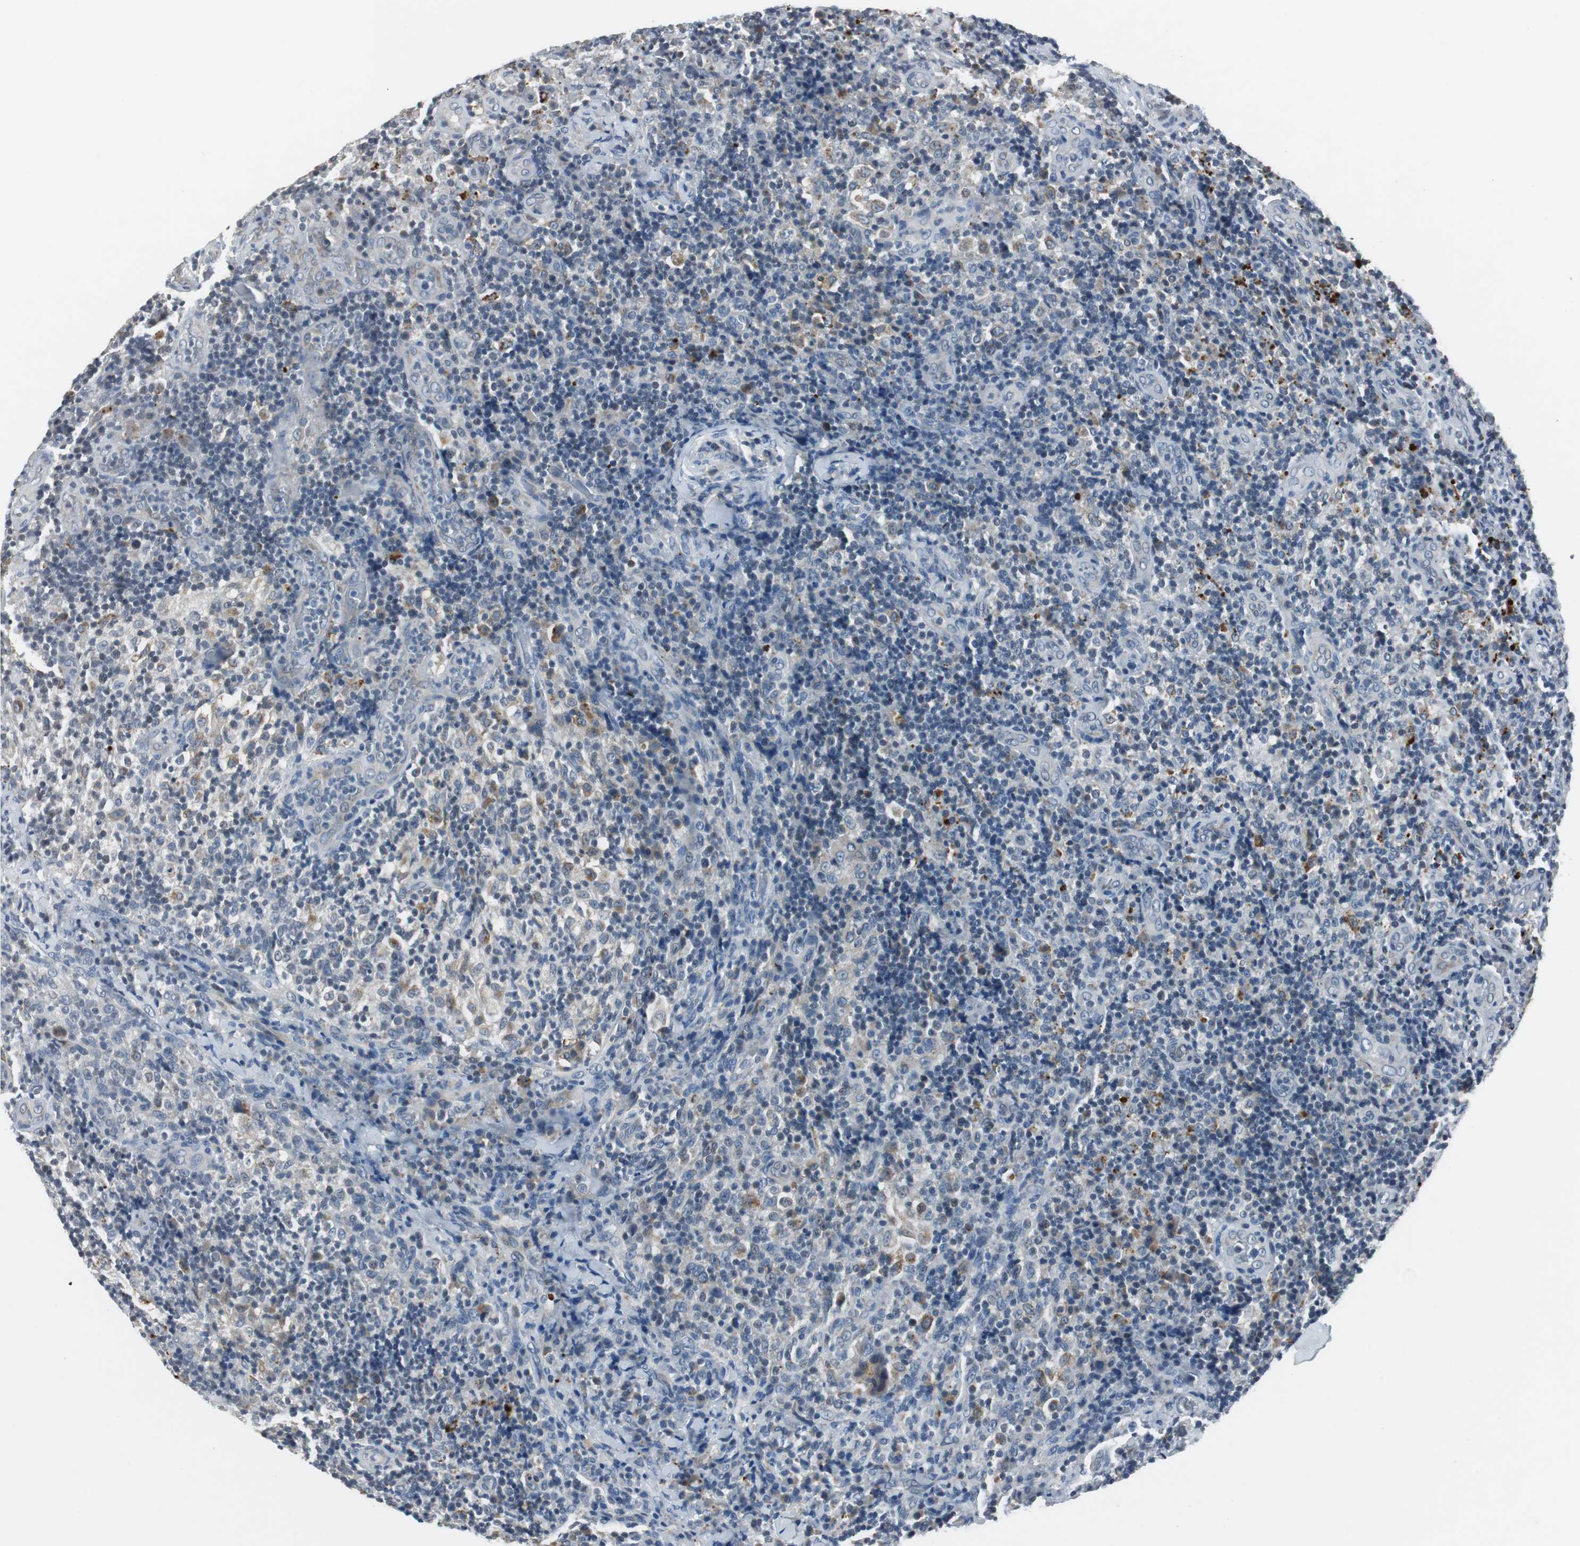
{"staining": {"intensity": "strong", "quantity": "<25%", "location": "cytoplasmic/membranous"}, "tissue": "lymph node", "cell_type": "Germinal center cells", "image_type": "normal", "snomed": [{"axis": "morphology", "description": "Normal tissue, NOS"}, {"axis": "morphology", "description": "Inflammation, NOS"}, {"axis": "topography", "description": "Lymph node"}], "caption": "Benign lymph node was stained to show a protein in brown. There is medium levels of strong cytoplasmic/membranous positivity in about <25% of germinal center cells. (DAB IHC, brown staining for protein, blue staining for nuclei).", "gene": "NLGN1", "patient": {"sex": "male", "age": 46}}